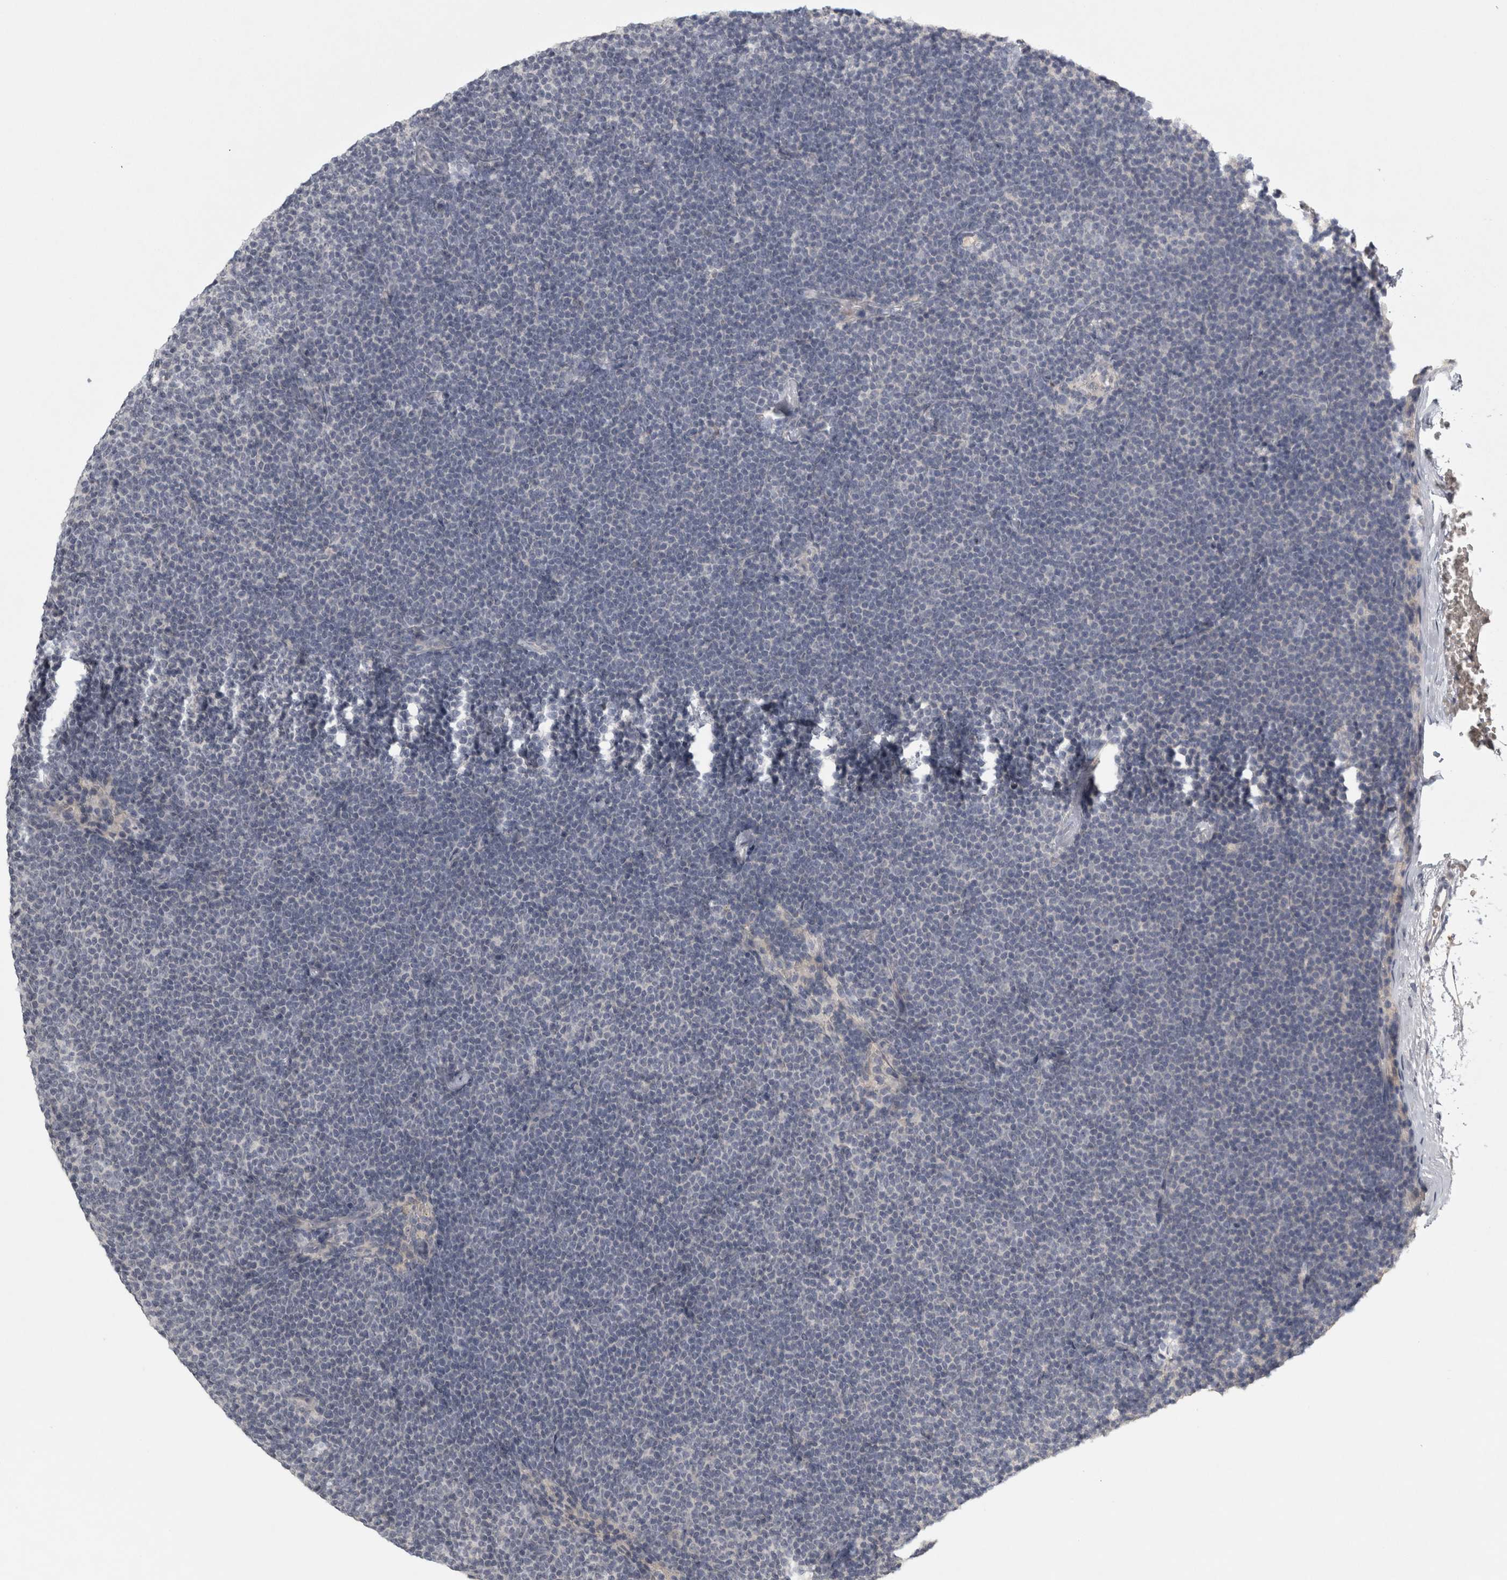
{"staining": {"intensity": "negative", "quantity": "none", "location": "none"}, "tissue": "lymphoma", "cell_type": "Tumor cells", "image_type": "cancer", "snomed": [{"axis": "morphology", "description": "Malignant lymphoma, non-Hodgkin's type, Low grade"}, {"axis": "topography", "description": "Lymph node"}], "caption": "Tumor cells are negative for protein expression in human lymphoma.", "gene": "ENPP7", "patient": {"sex": "female", "age": 53}}